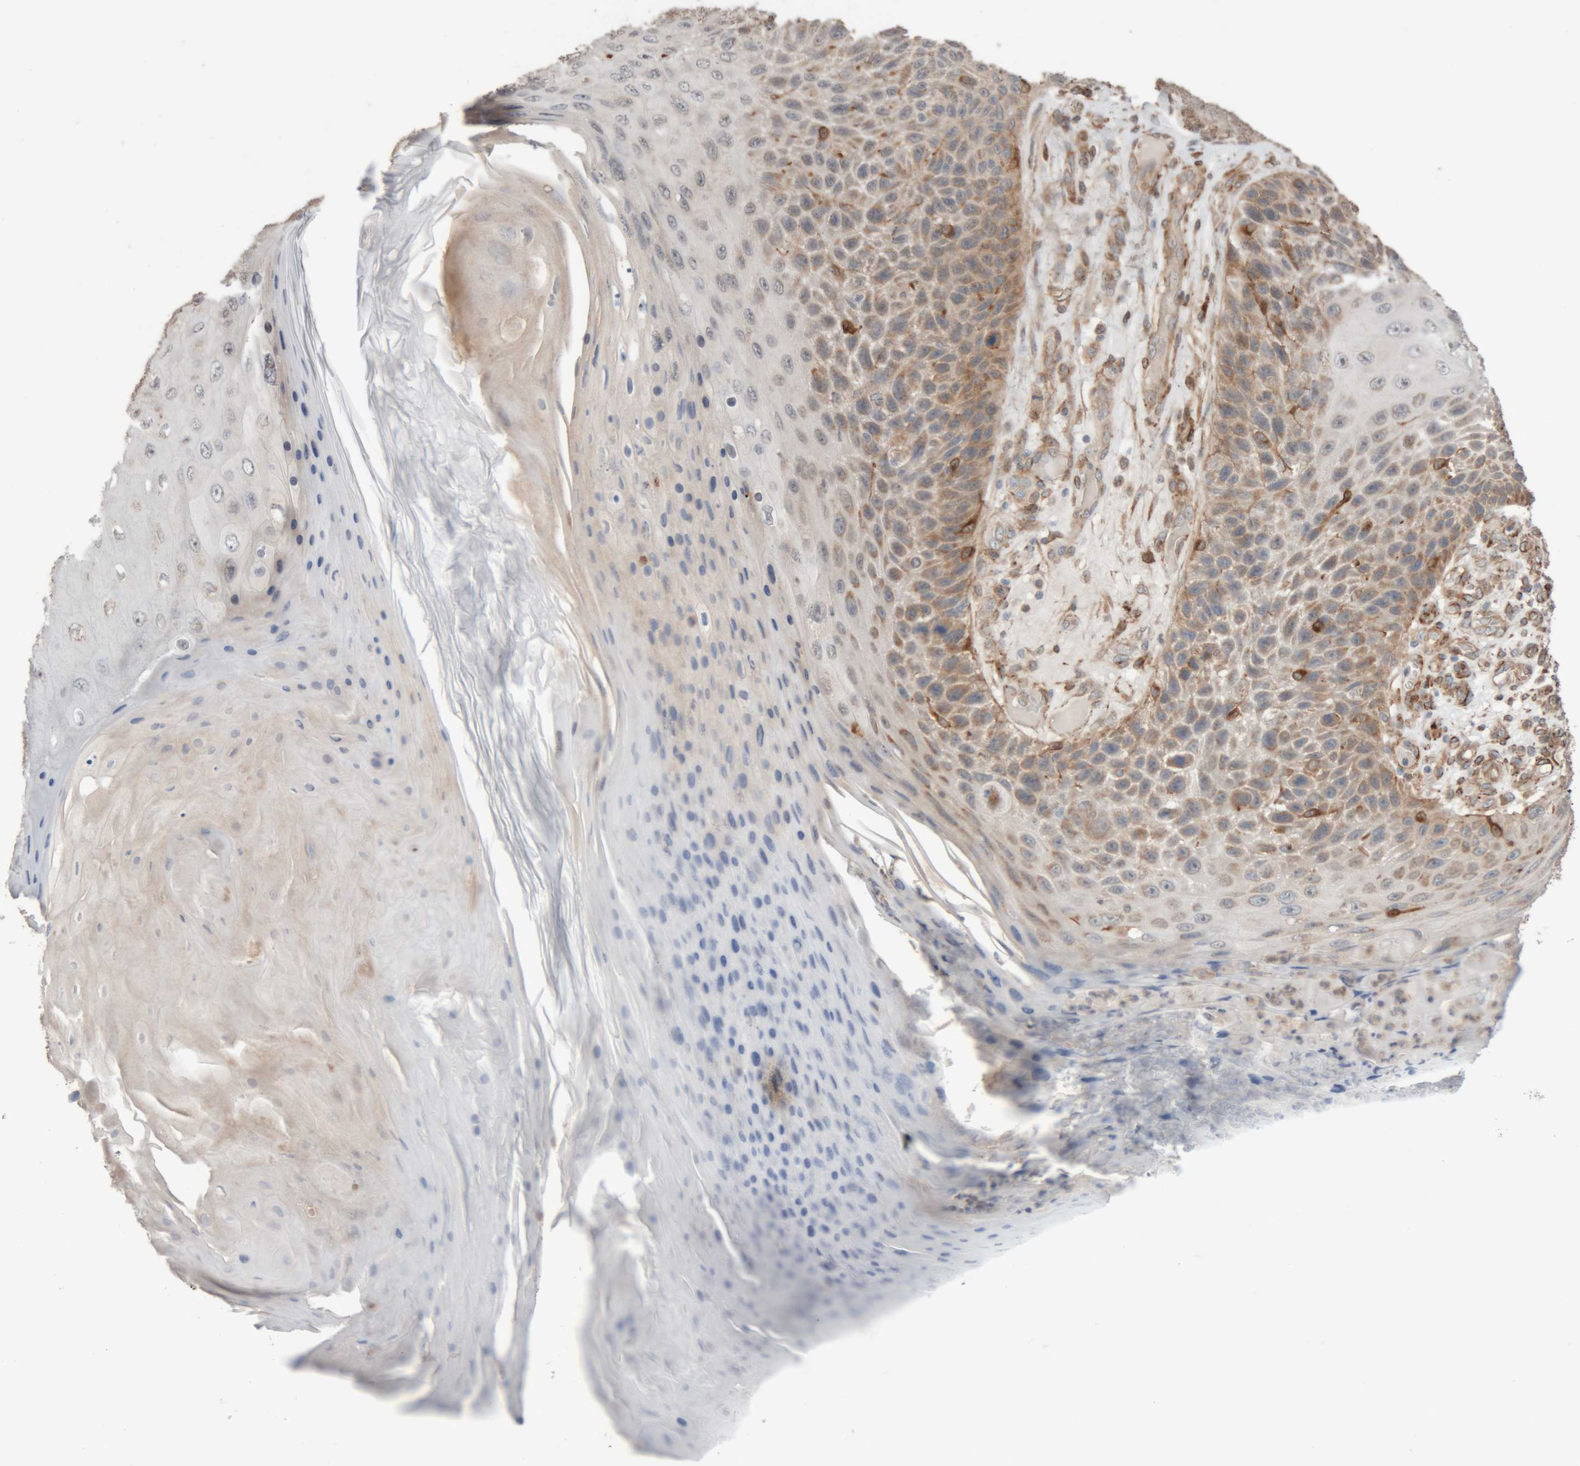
{"staining": {"intensity": "weak", "quantity": "25%-75%", "location": "cytoplasmic/membranous"}, "tissue": "skin cancer", "cell_type": "Tumor cells", "image_type": "cancer", "snomed": [{"axis": "morphology", "description": "Squamous cell carcinoma, NOS"}, {"axis": "topography", "description": "Skin"}], "caption": "The micrograph reveals staining of squamous cell carcinoma (skin), revealing weak cytoplasmic/membranous protein positivity (brown color) within tumor cells. The protein is stained brown, and the nuclei are stained in blue (DAB IHC with brightfield microscopy, high magnification).", "gene": "RAB32", "patient": {"sex": "female", "age": 88}}